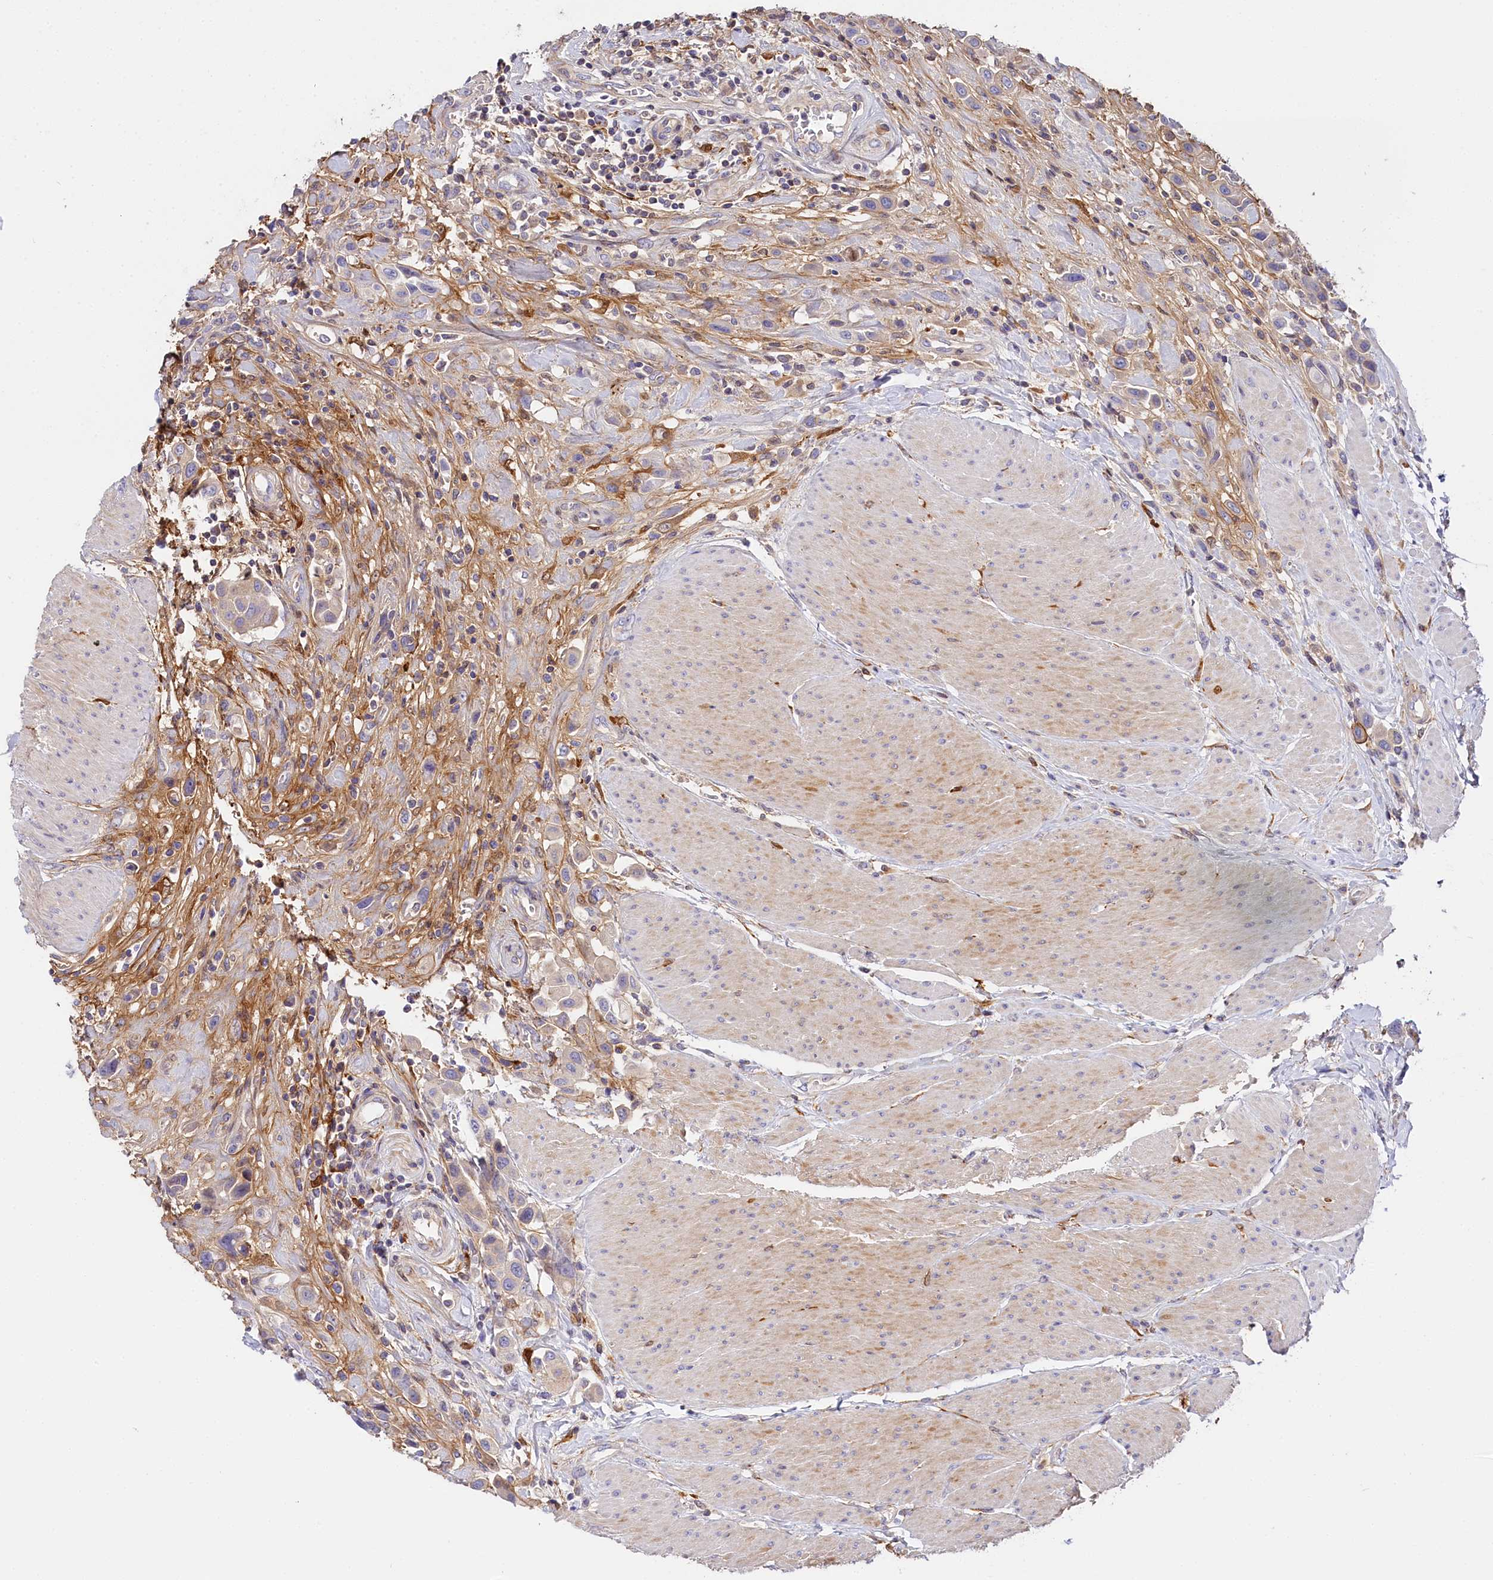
{"staining": {"intensity": "negative", "quantity": "none", "location": "none"}, "tissue": "urothelial cancer", "cell_type": "Tumor cells", "image_type": "cancer", "snomed": [{"axis": "morphology", "description": "Urothelial carcinoma, High grade"}, {"axis": "topography", "description": "Urinary bladder"}], "caption": "IHC of urothelial carcinoma (high-grade) demonstrates no expression in tumor cells.", "gene": "KATNB1", "patient": {"sex": "male", "age": 50}}